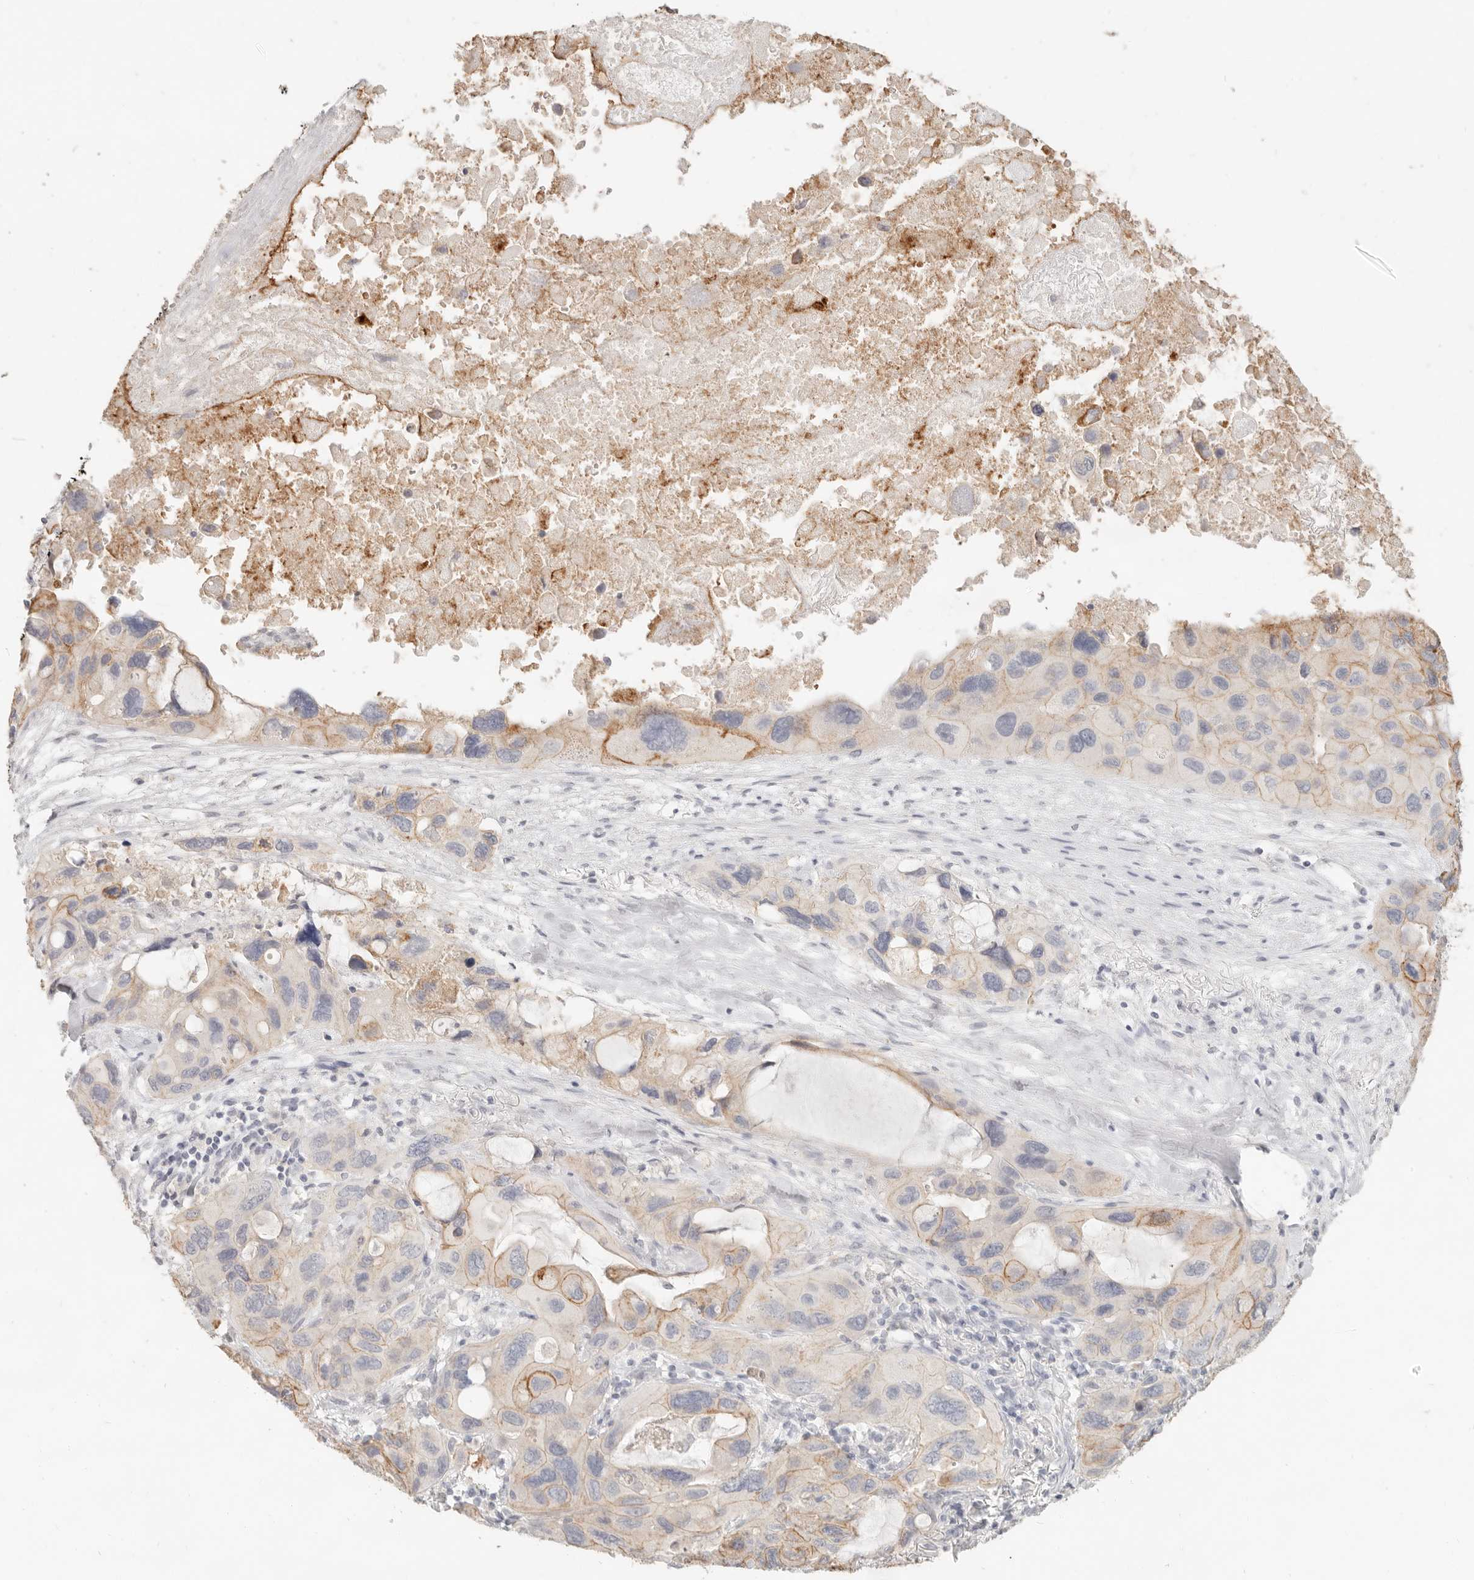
{"staining": {"intensity": "strong", "quantity": "<25%", "location": "cytoplasmic/membranous"}, "tissue": "lung cancer", "cell_type": "Tumor cells", "image_type": "cancer", "snomed": [{"axis": "morphology", "description": "Squamous cell carcinoma, NOS"}, {"axis": "topography", "description": "Lung"}], "caption": "Immunohistochemistry photomicrograph of neoplastic tissue: human lung squamous cell carcinoma stained using IHC demonstrates medium levels of strong protein expression localized specifically in the cytoplasmic/membranous of tumor cells, appearing as a cytoplasmic/membranous brown color.", "gene": "EPCAM", "patient": {"sex": "female", "age": 73}}